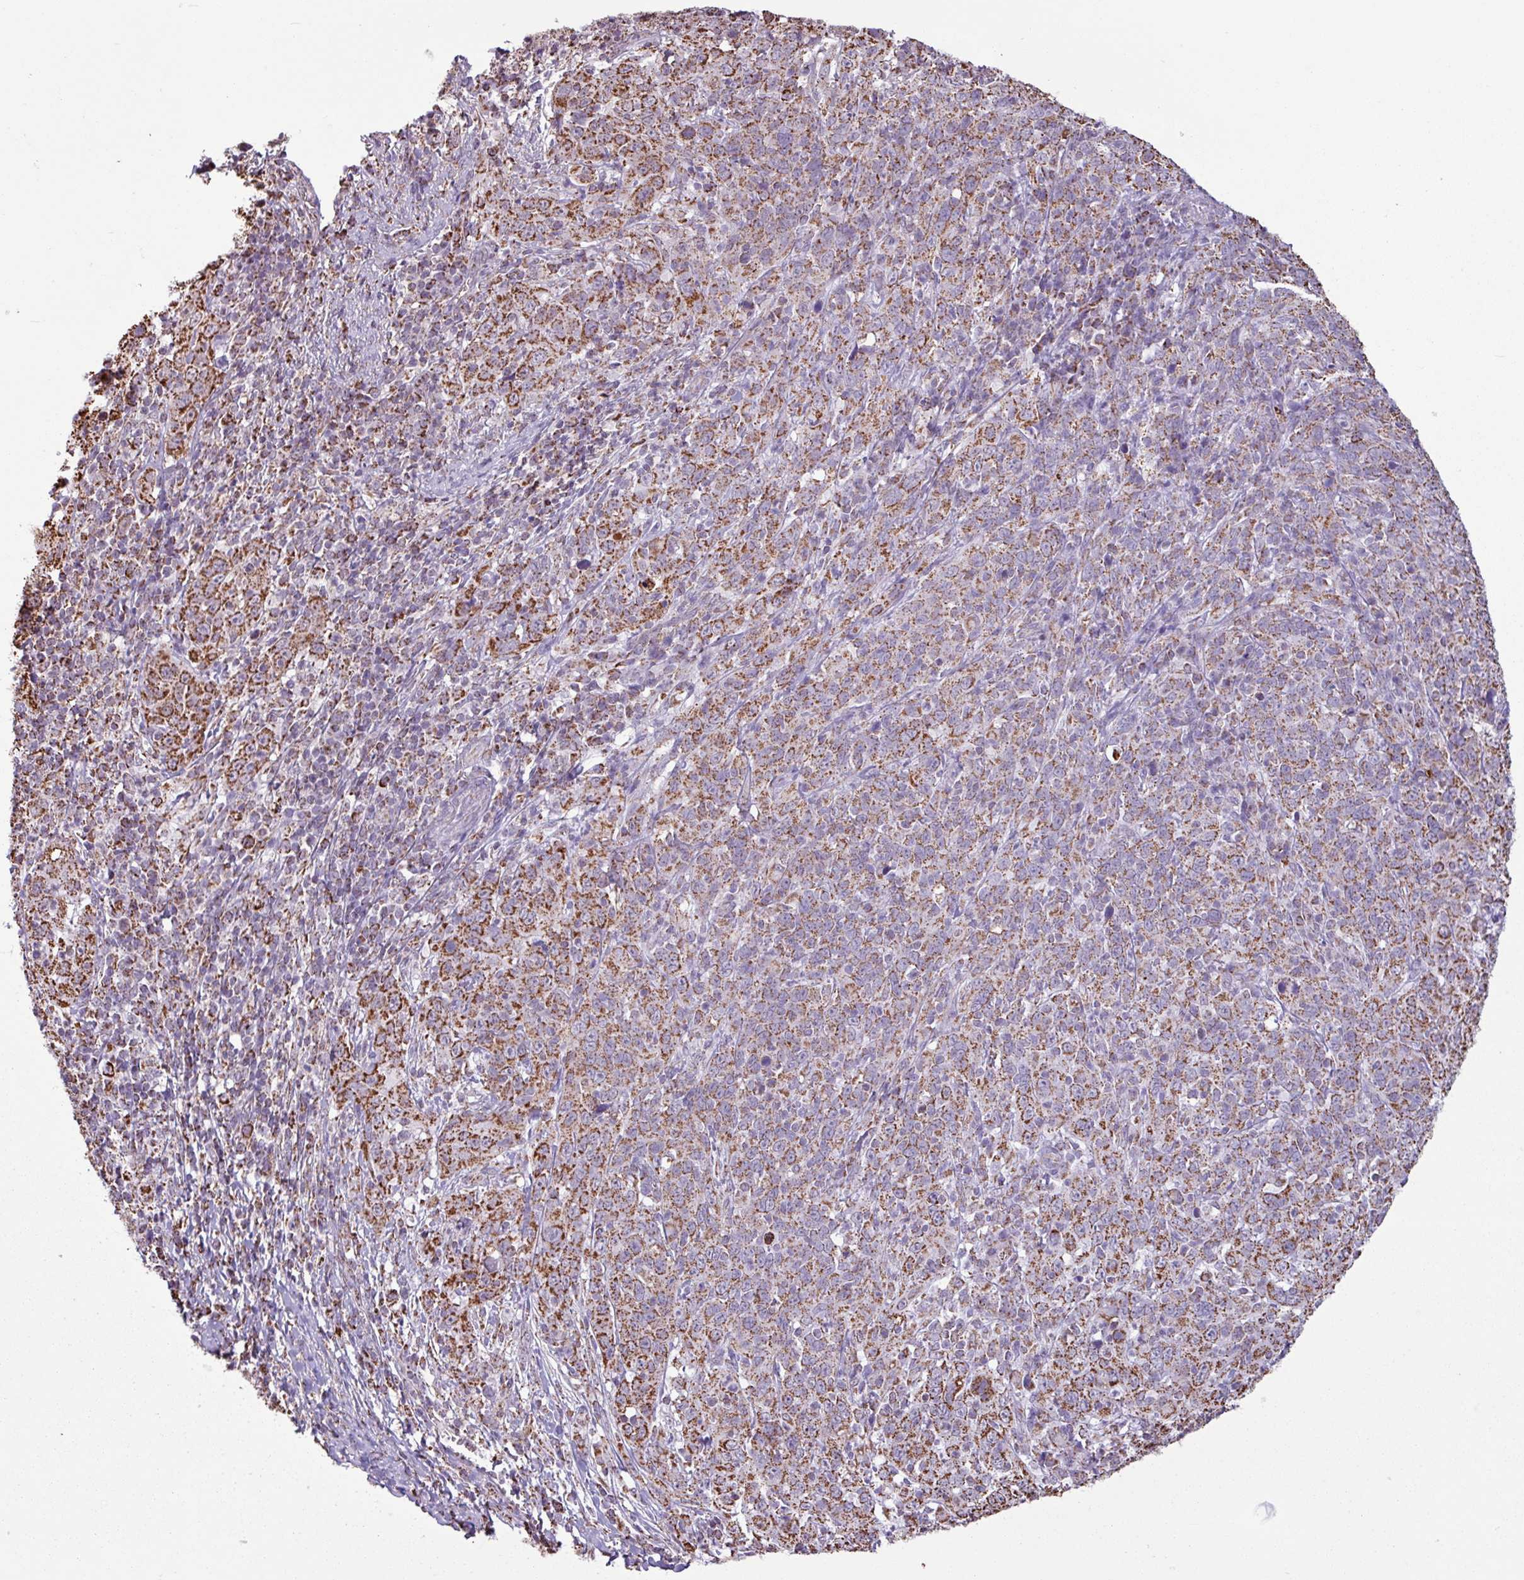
{"staining": {"intensity": "strong", "quantity": ">75%", "location": "cytoplasmic/membranous"}, "tissue": "cervical cancer", "cell_type": "Tumor cells", "image_type": "cancer", "snomed": [{"axis": "morphology", "description": "Squamous cell carcinoma, NOS"}, {"axis": "topography", "description": "Cervix"}], "caption": "Immunohistochemistry histopathology image of neoplastic tissue: cervical cancer (squamous cell carcinoma) stained using immunohistochemistry displays high levels of strong protein expression localized specifically in the cytoplasmic/membranous of tumor cells, appearing as a cytoplasmic/membranous brown color.", "gene": "ALG8", "patient": {"sex": "female", "age": 46}}